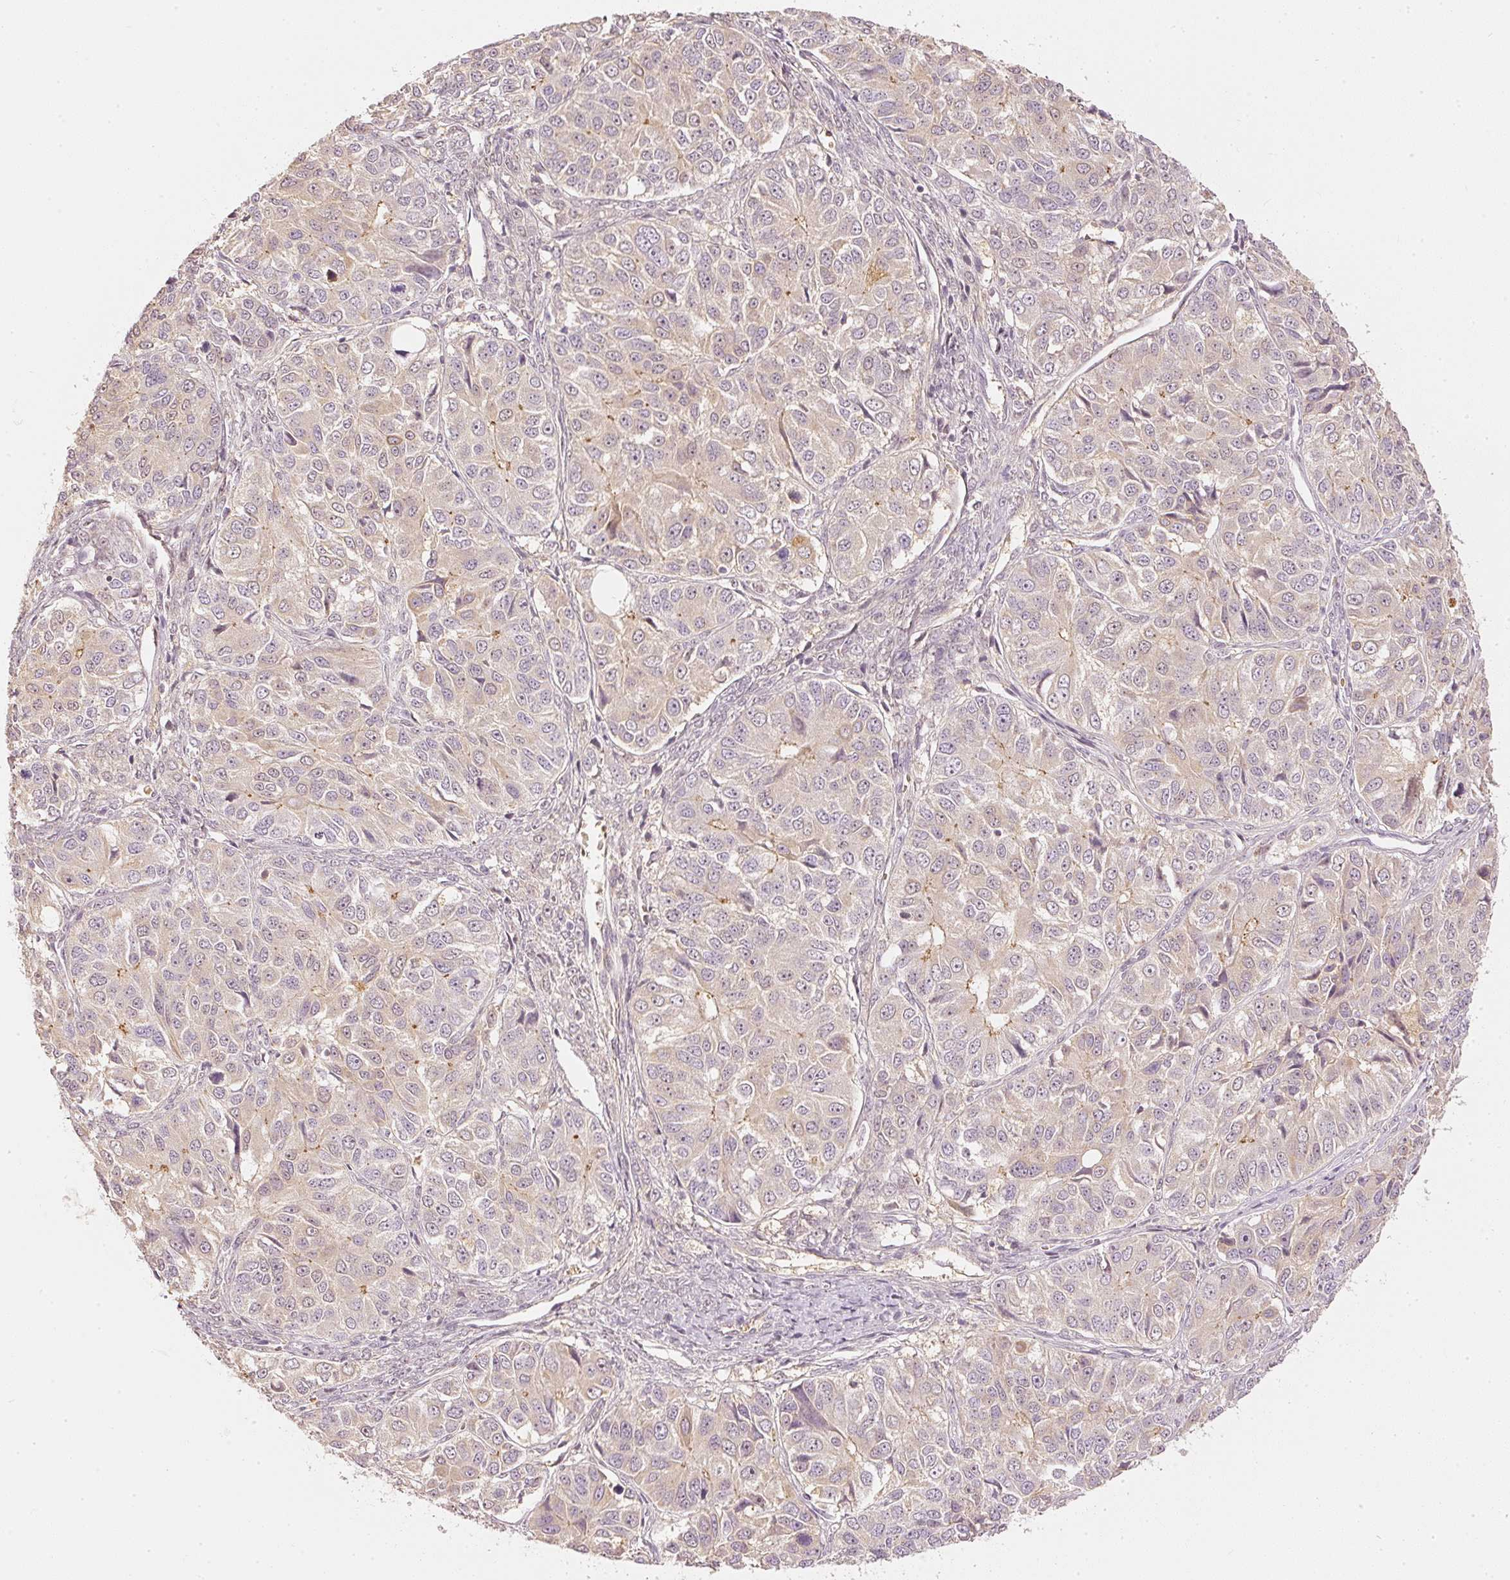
{"staining": {"intensity": "weak", "quantity": "25%-75%", "location": "cytoplasmic/membranous"}, "tissue": "ovarian cancer", "cell_type": "Tumor cells", "image_type": "cancer", "snomed": [{"axis": "morphology", "description": "Carcinoma, endometroid"}, {"axis": "topography", "description": "Ovary"}], "caption": "Weak cytoplasmic/membranous positivity for a protein is present in about 25%-75% of tumor cells of ovarian endometroid carcinoma using immunohistochemistry.", "gene": "GZMA", "patient": {"sex": "female", "age": 51}}